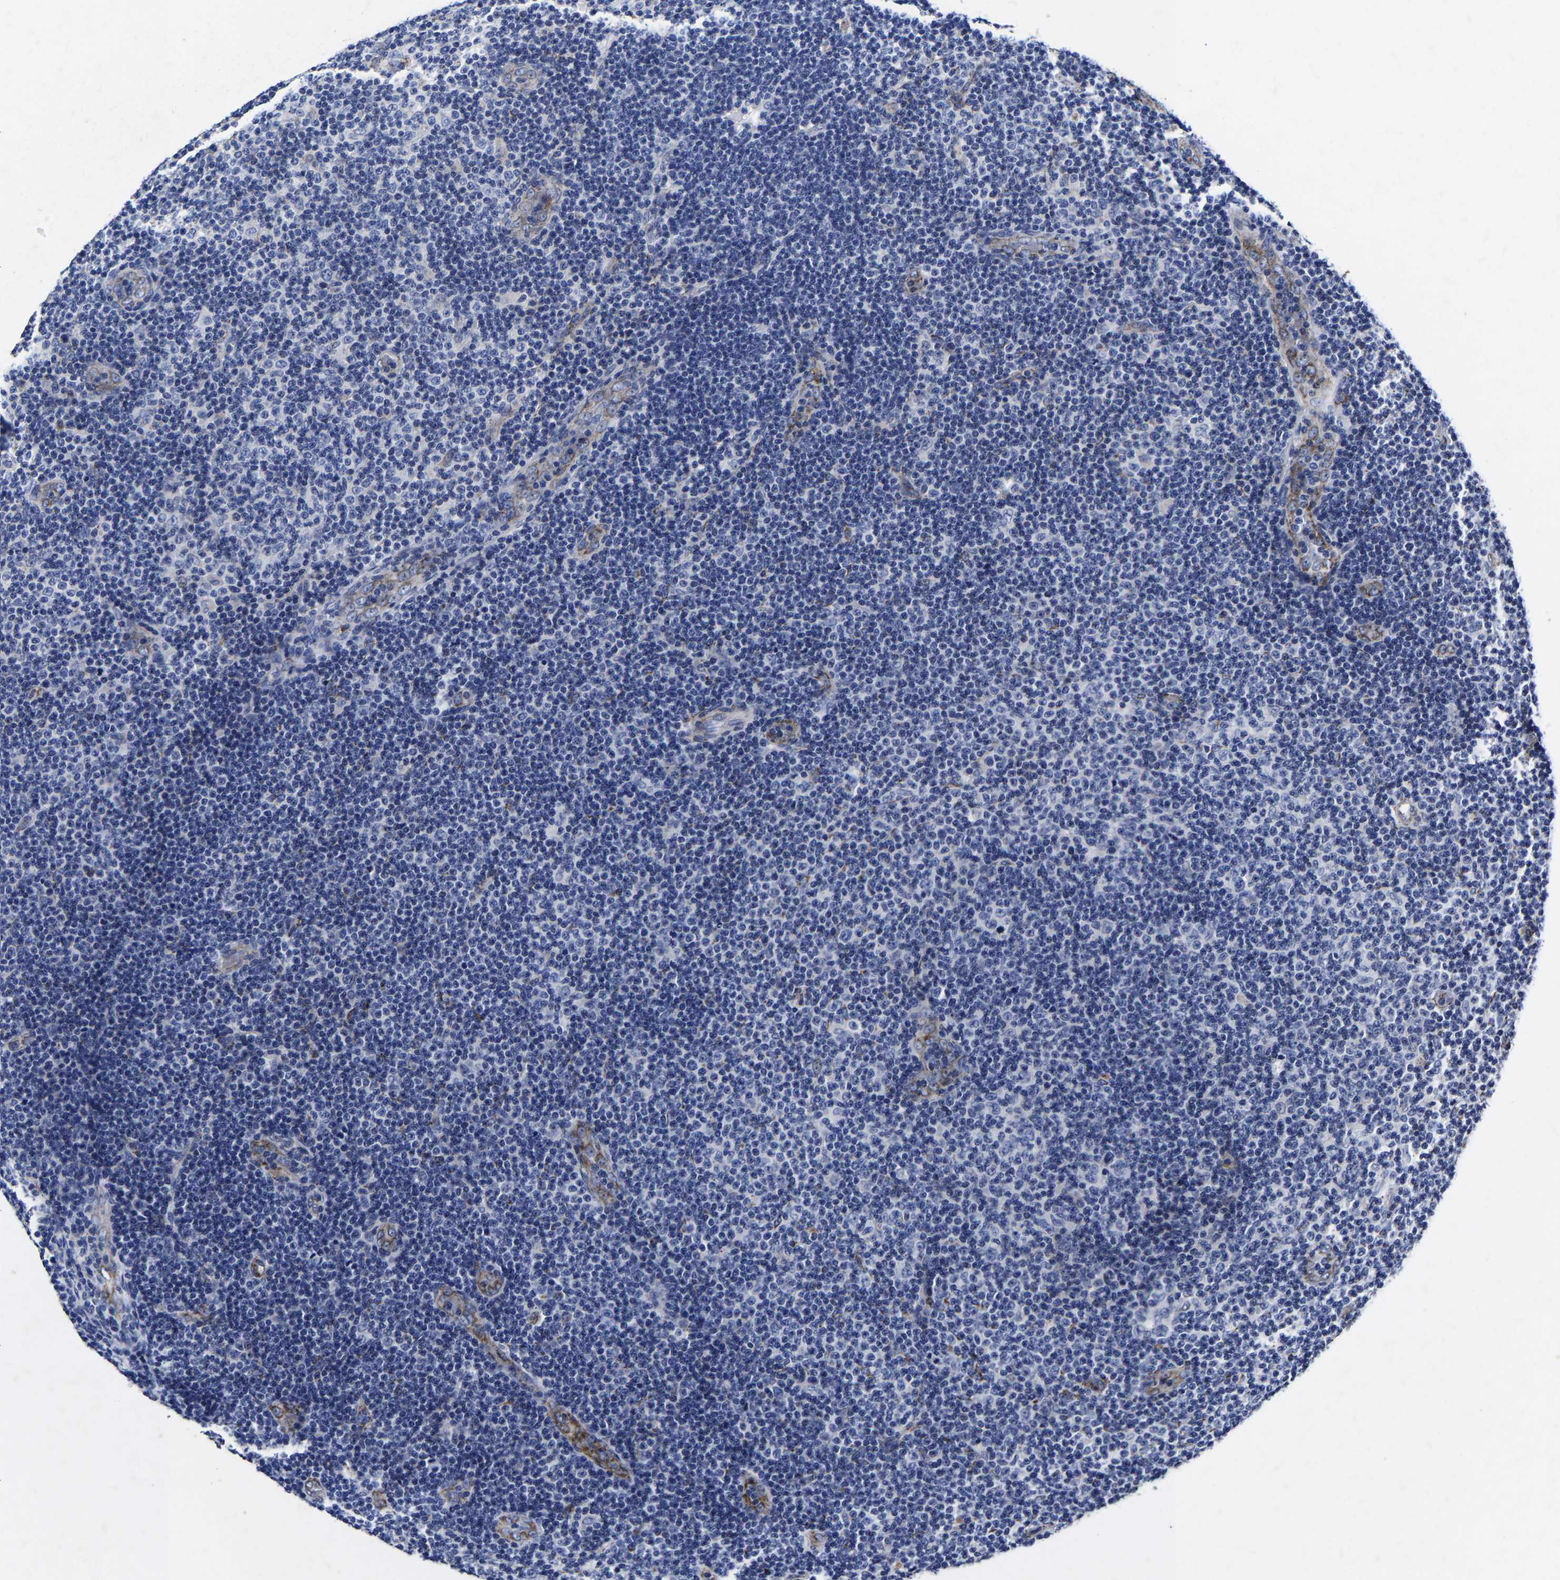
{"staining": {"intensity": "negative", "quantity": "none", "location": "none"}, "tissue": "lymphoma", "cell_type": "Tumor cells", "image_type": "cancer", "snomed": [{"axis": "morphology", "description": "Malignant lymphoma, non-Hodgkin's type, Low grade"}, {"axis": "topography", "description": "Lymph node"}], "caption": "Immunohistochemical staining of human lymphoma exhibits no significant staining in tumor cells.", "gene": "AASS", "patient": {"sex": "male", "age": 83}}